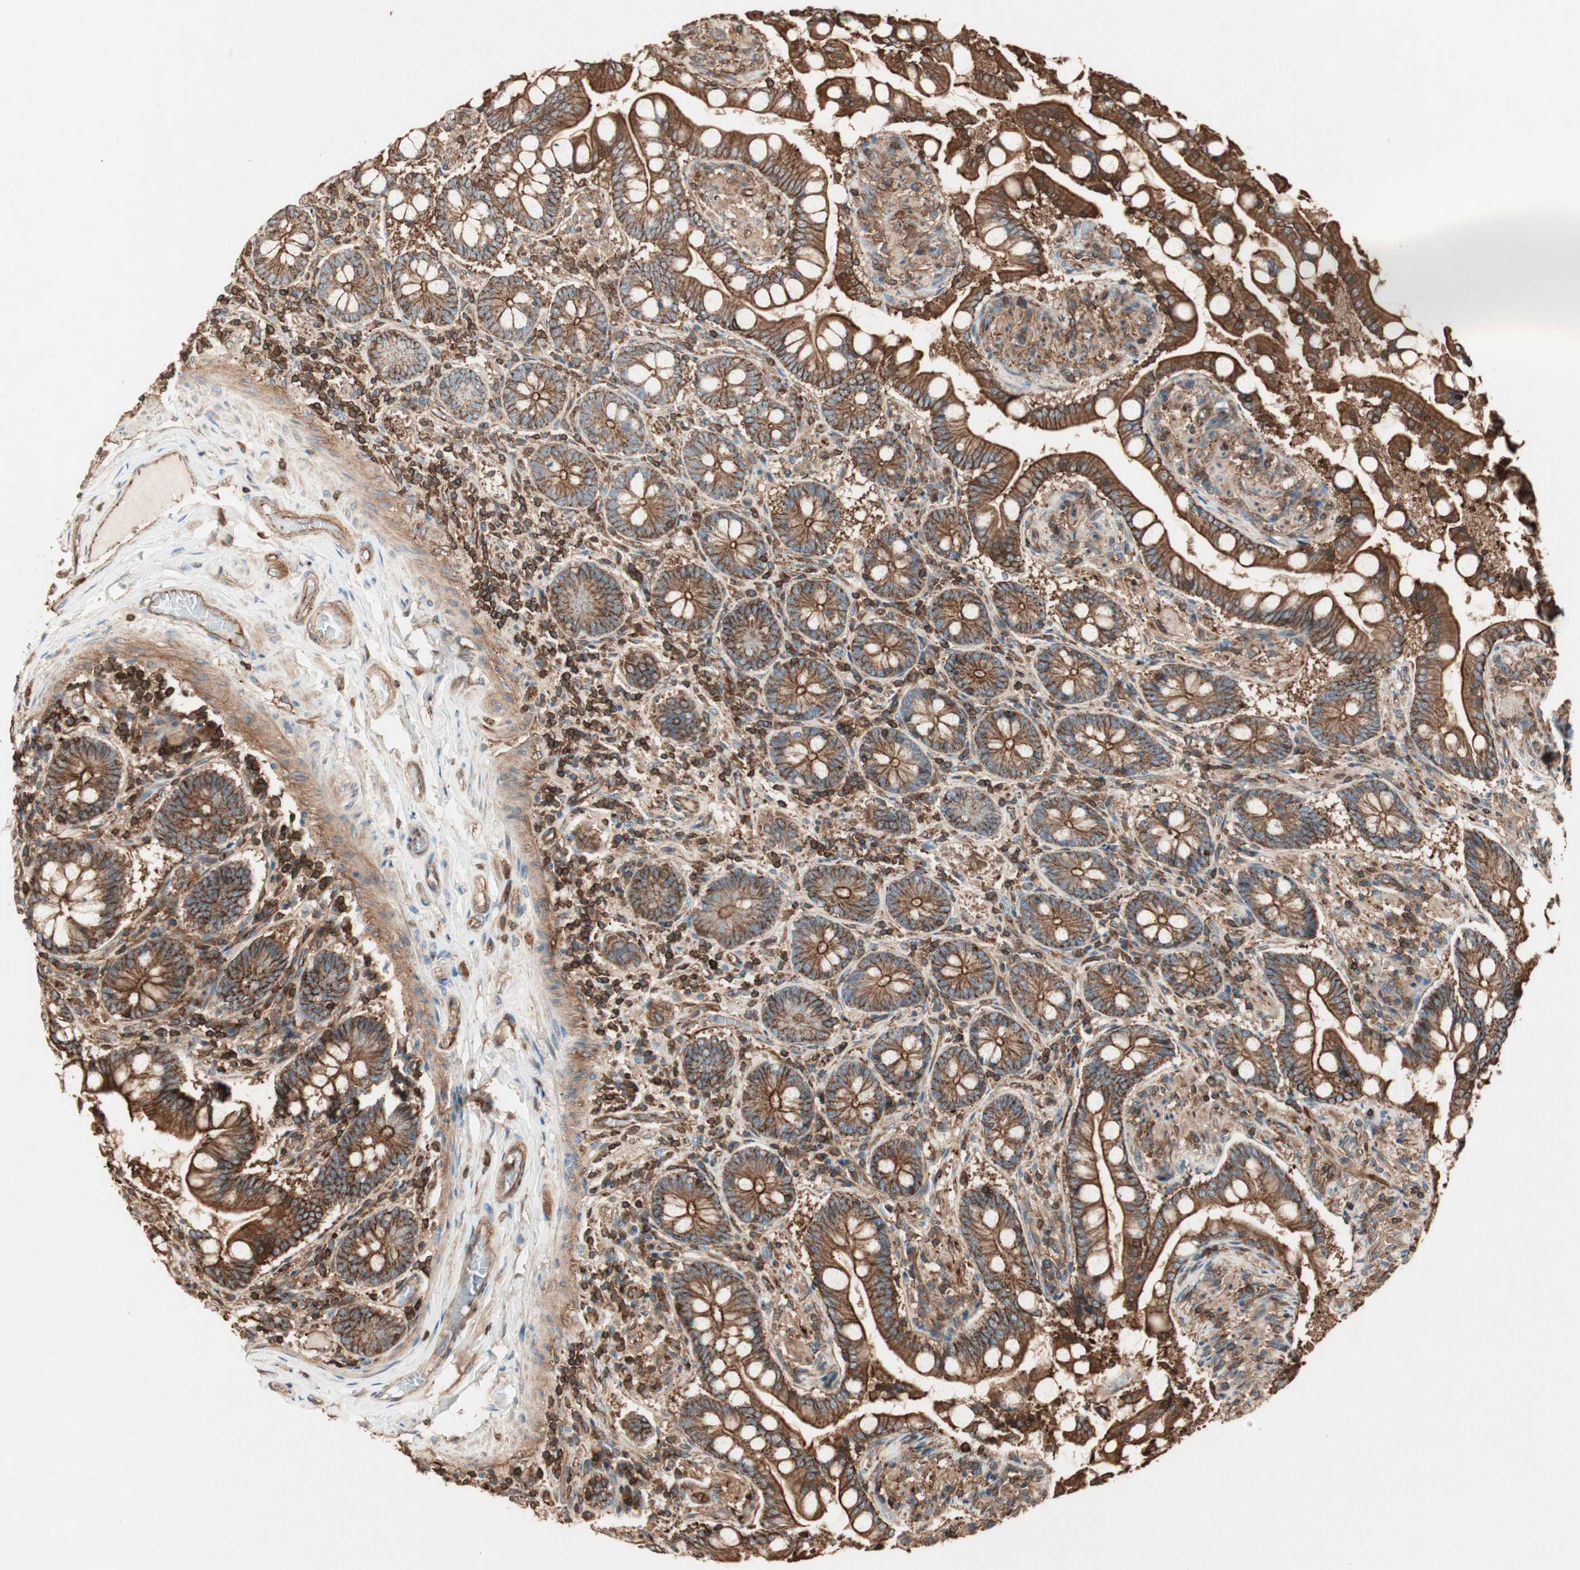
{"staining": {"intensity": "strong", "quantity": ">75%", "location": "cytoplasmic/membranous"}, "tissue": "small intestine", "cell_type": "Glandular cells", "image_type": "normal", "snomed": [{"axis": "morphology", "description": "Normal tissue, NOS"}, {"axis": "topography", "description": "Small intestine"}], "caption": "Brown immunohistochemical staining in benign small intestine exhibits strong cytoplasmic/membranous staining in approximately >75% of glandular cells.", "gene": "TCP11L1", "patient": {"sex": "male", "age": 41}}